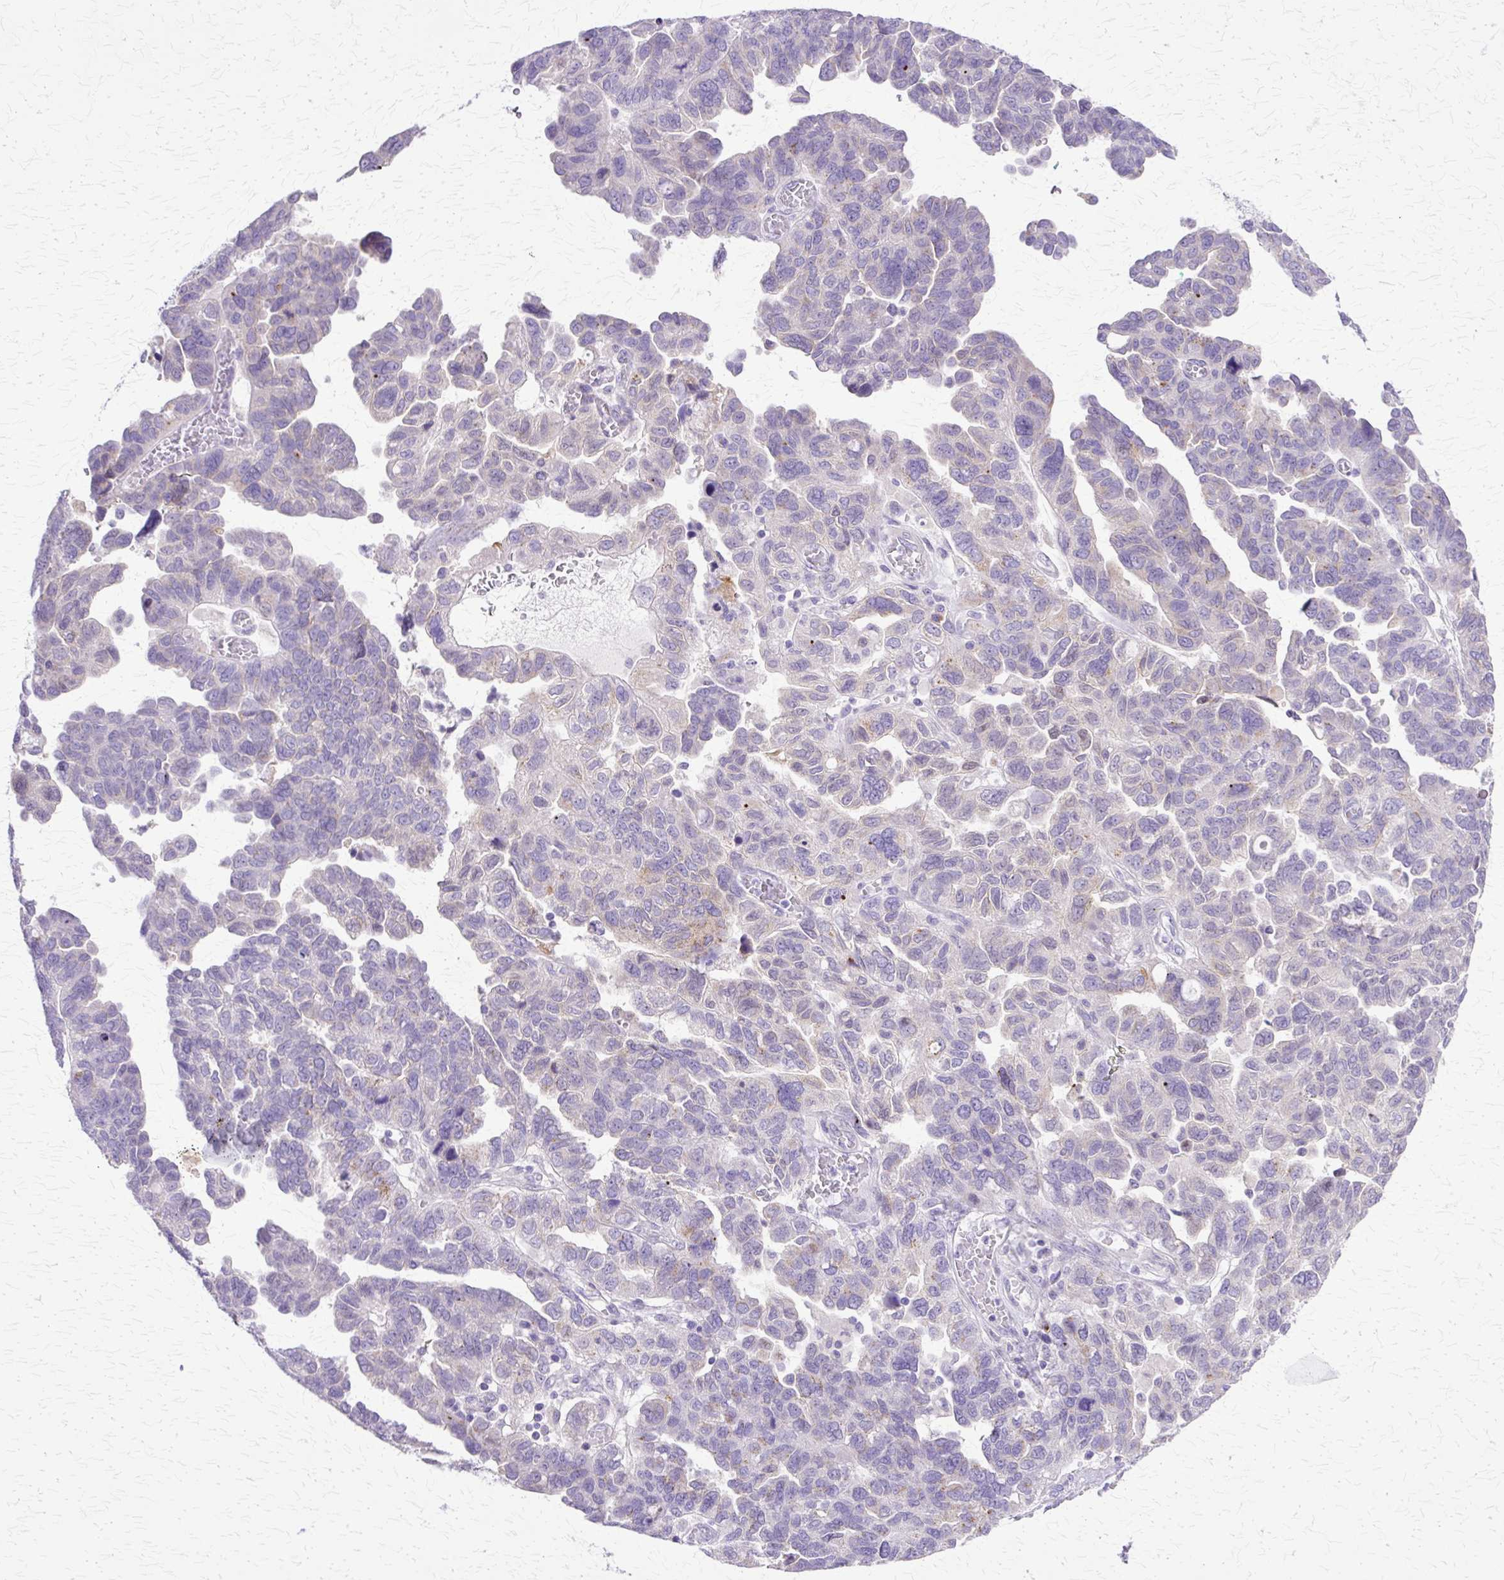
{"staining": {"intensity": "weak", "quantity": "25%-75%", "location": "cytoplasmic/membranous"}, "tissue": "ovarian cancer", "cell_type": "Tumor cells", "image_type": "cancer", "snomed": [{"axis": "morphology", "description": "Cystadenocarcinoma, serous, NOS"}, {"axis": "topography", "description": "Ovary"}], "caption": "There is low levels of weak cytoplasmic/membranous positivity in tumor cells of ovarian cancer (serous cystadenocarcinoma), as demonstrated by immunohistochemical staining (brown color).", "gene": "TBC1D3G", "patient": {"sex": "female", "age": 64}}